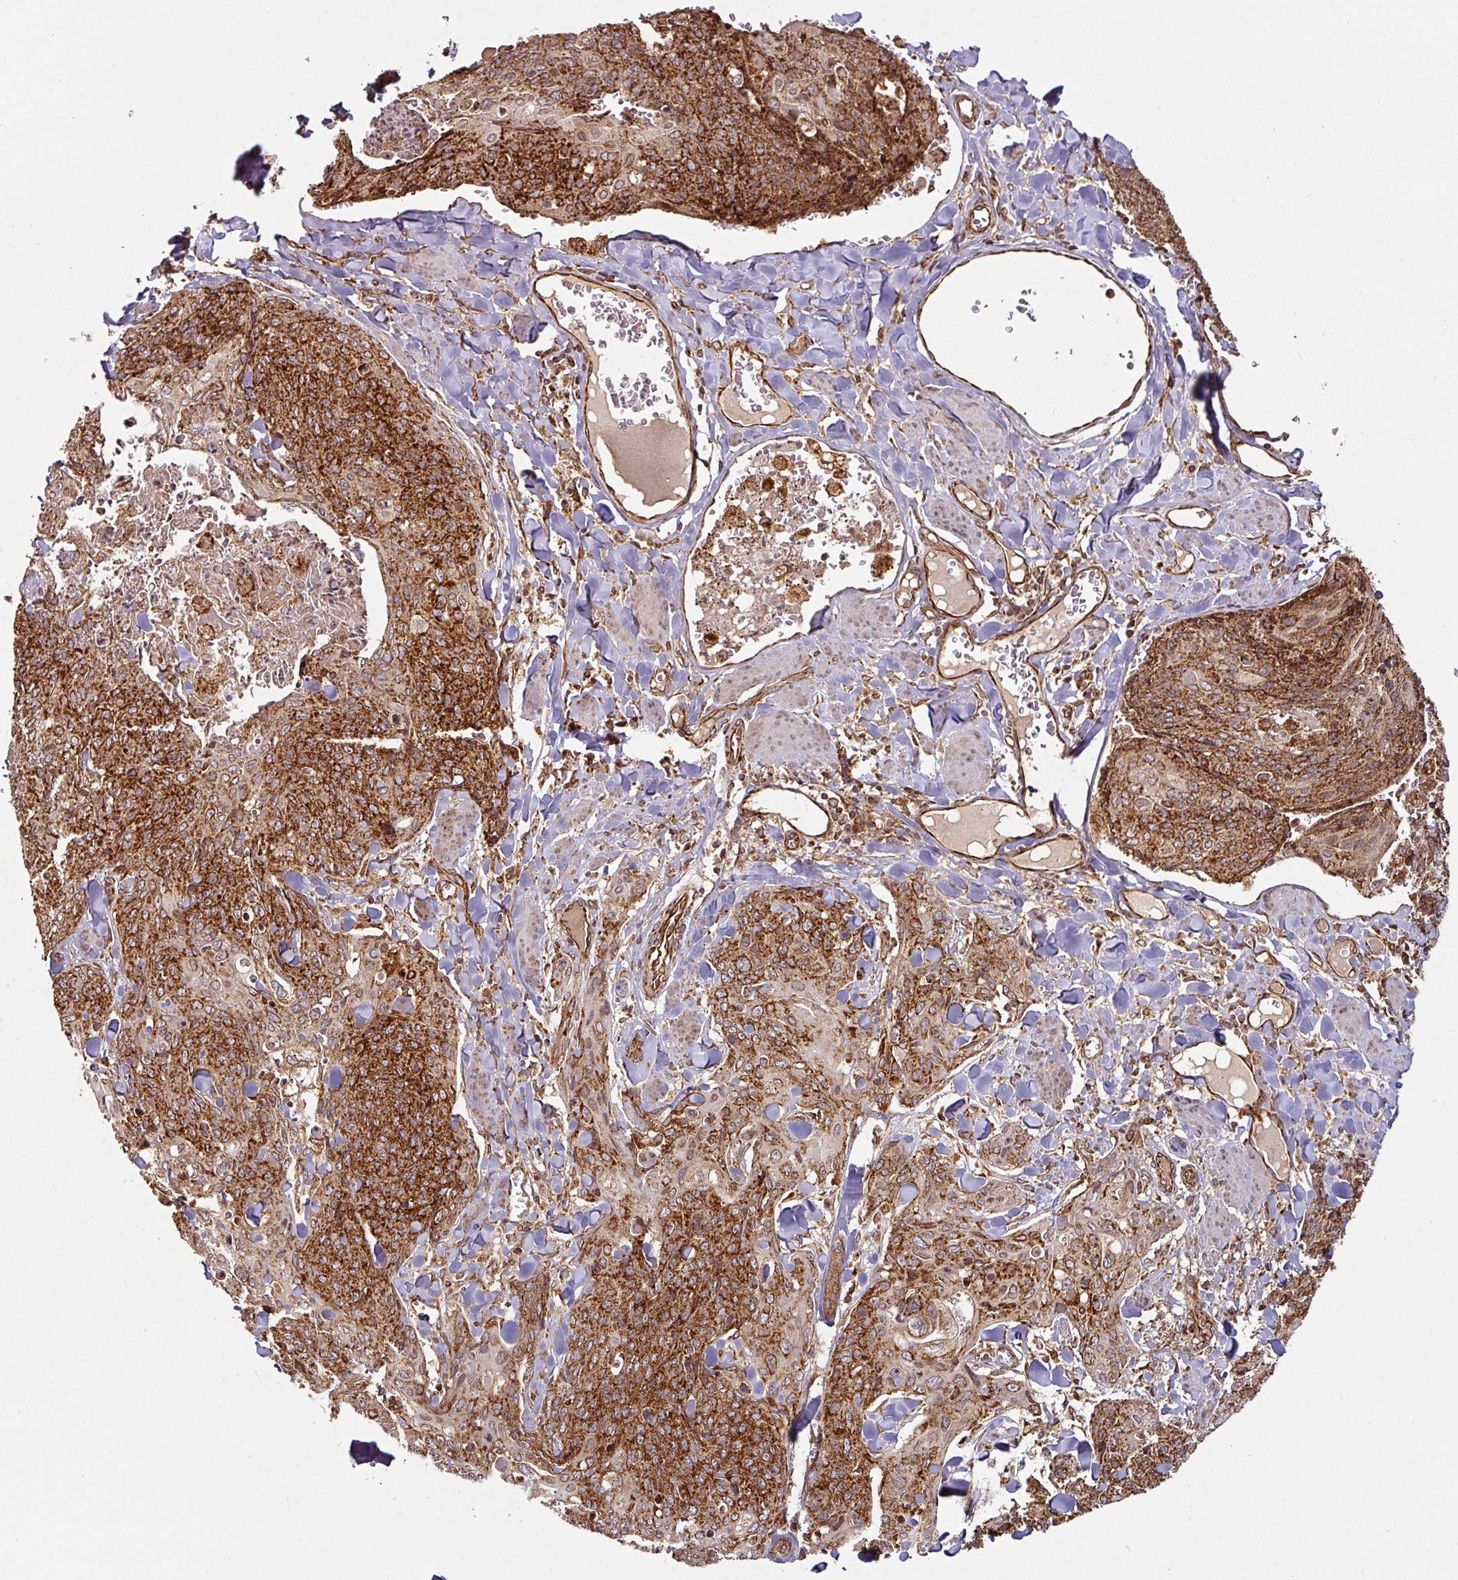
{"staining": {"intensity": "strong", "quantity": ">75%", "location": "cytoplasmic/membranous"}, "tissue": "skin cancer", "cell_type": "Tumor cells", "image_type": "cancer", "snomed": [{"axis": "morphology", "description": "Squamous cell carcinoma, NOS"}, {"axis": "topography", "description": "Skin"}, {"axis": "topography", "description": "Vulva"}], "caption": "Squamous cell carcinoma (skin) stained with DAB immunohistochemistry displays high levels of strong cytoplasmic/membranous staining in about >75% of tumor cells.", "gene": "TRAP1", "patient": {"sex": "female", "age": 85}}